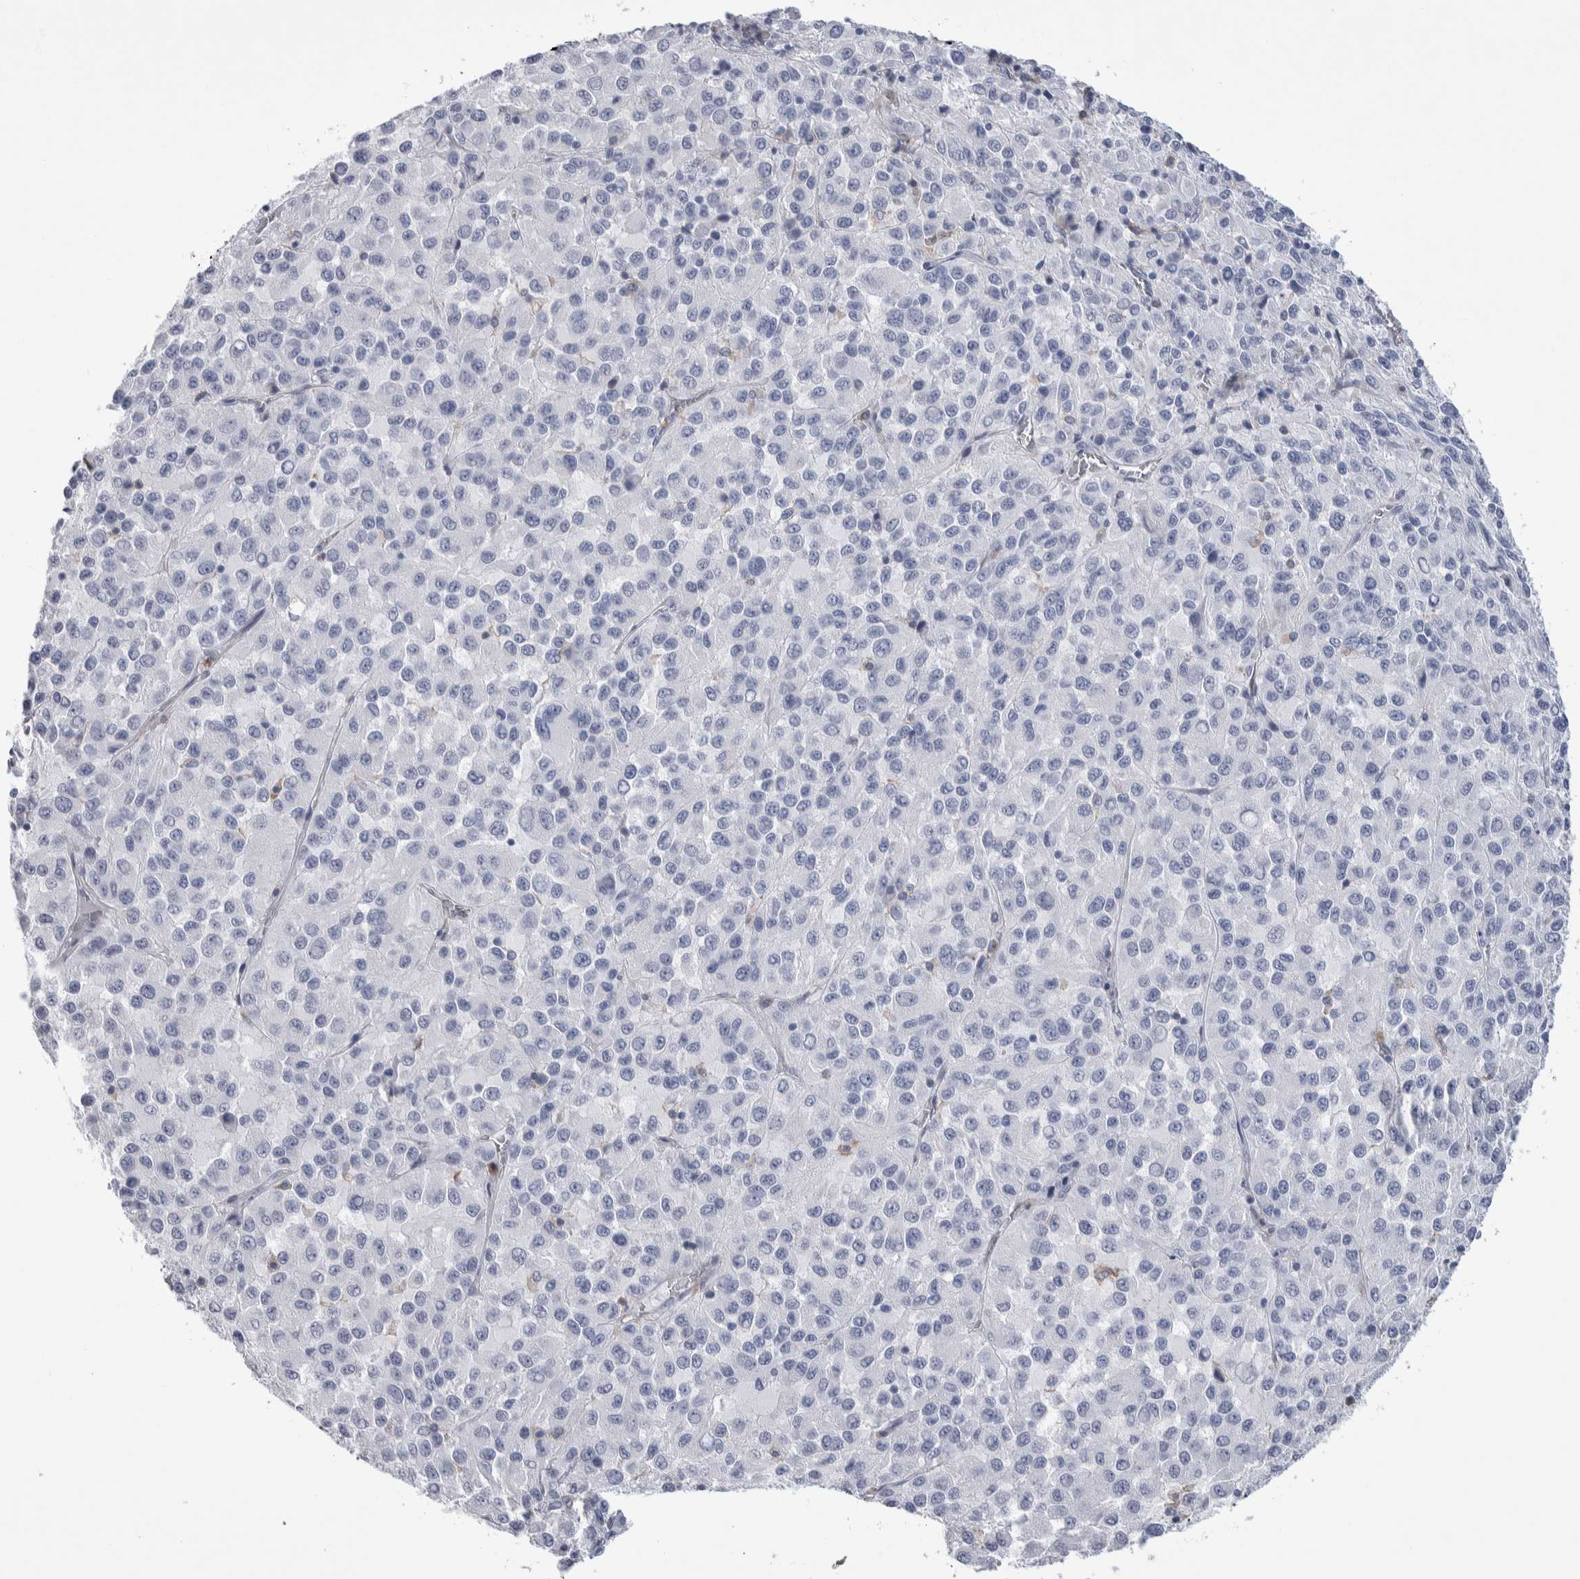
{"staining": {"intensity": "negative", "quantity": "none", "location": "none"}, "tissue": "melanoma", "cell_type": "Tumor cells", "image_type": "cancer", "snomed": [{"axis": "morphology", "description": "Malignant melanoma, Metastatic site"}, {"axis": "topography", "description": "Lung"}], "caption": "Human malignant melanoma (metastatic site) stained for a protein using IHC displays no expression in tumor cells.", "gene": "LURAP1L", "patient": {"sex": "male", "age": 64}}